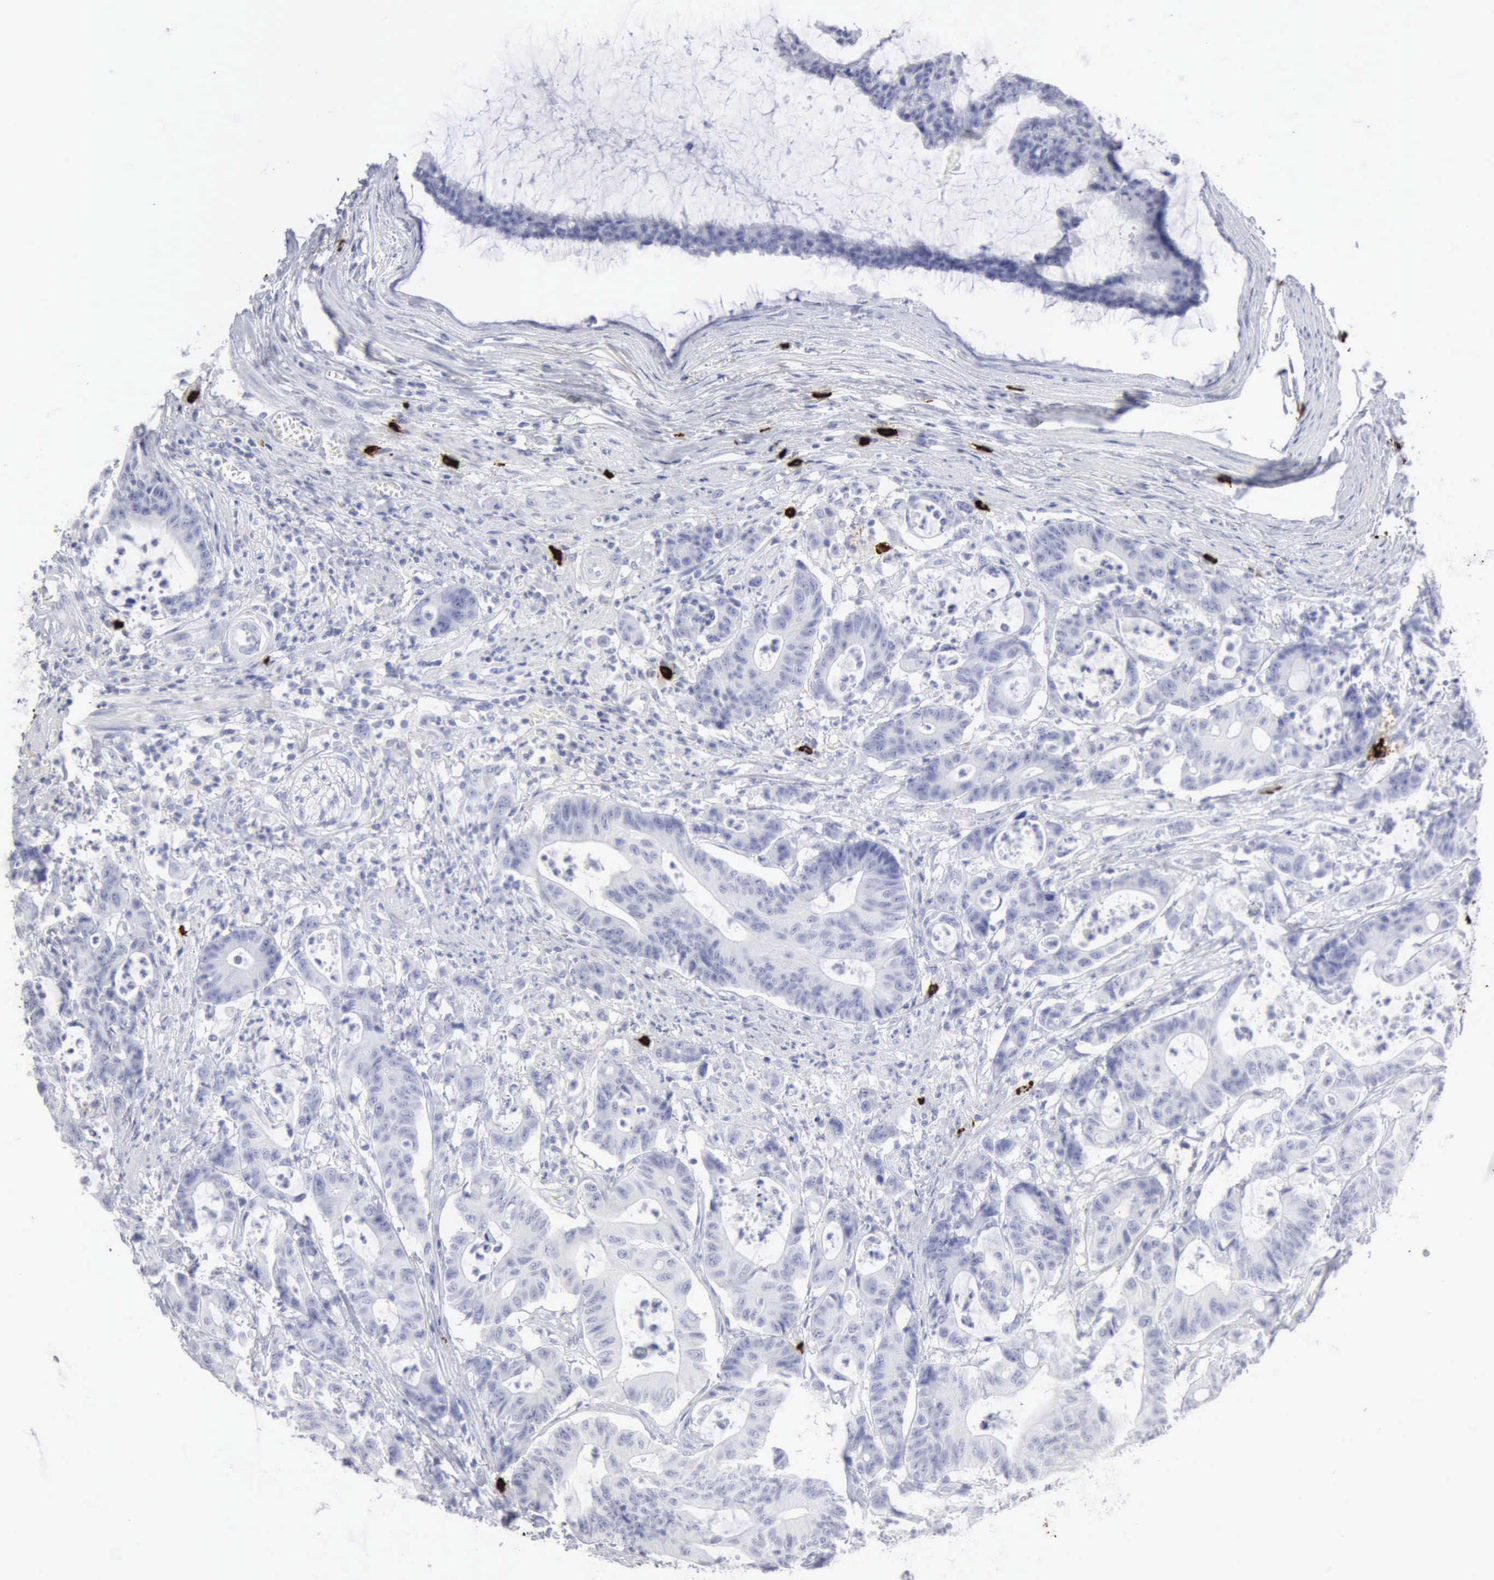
{"staining": {"intensity": "negative", "quantity": "none", "location": "none"}, "tissue": "colorectal cancer", "cell_type": "Tumor cells", "image_type": "cancer", "snomed": [{"axis": "morphology", "description": "Adenocarcinoma, NOS"}, {"axis": "topography", "description": "Colon"}], "caption": "This is an immunohistochemistry (IHC) micrograph of human colorectal adenocarcinoma. There is no staining in tumor cells.", "gene": "CMA1", "patient": {"sex": "female", "age": 84}}